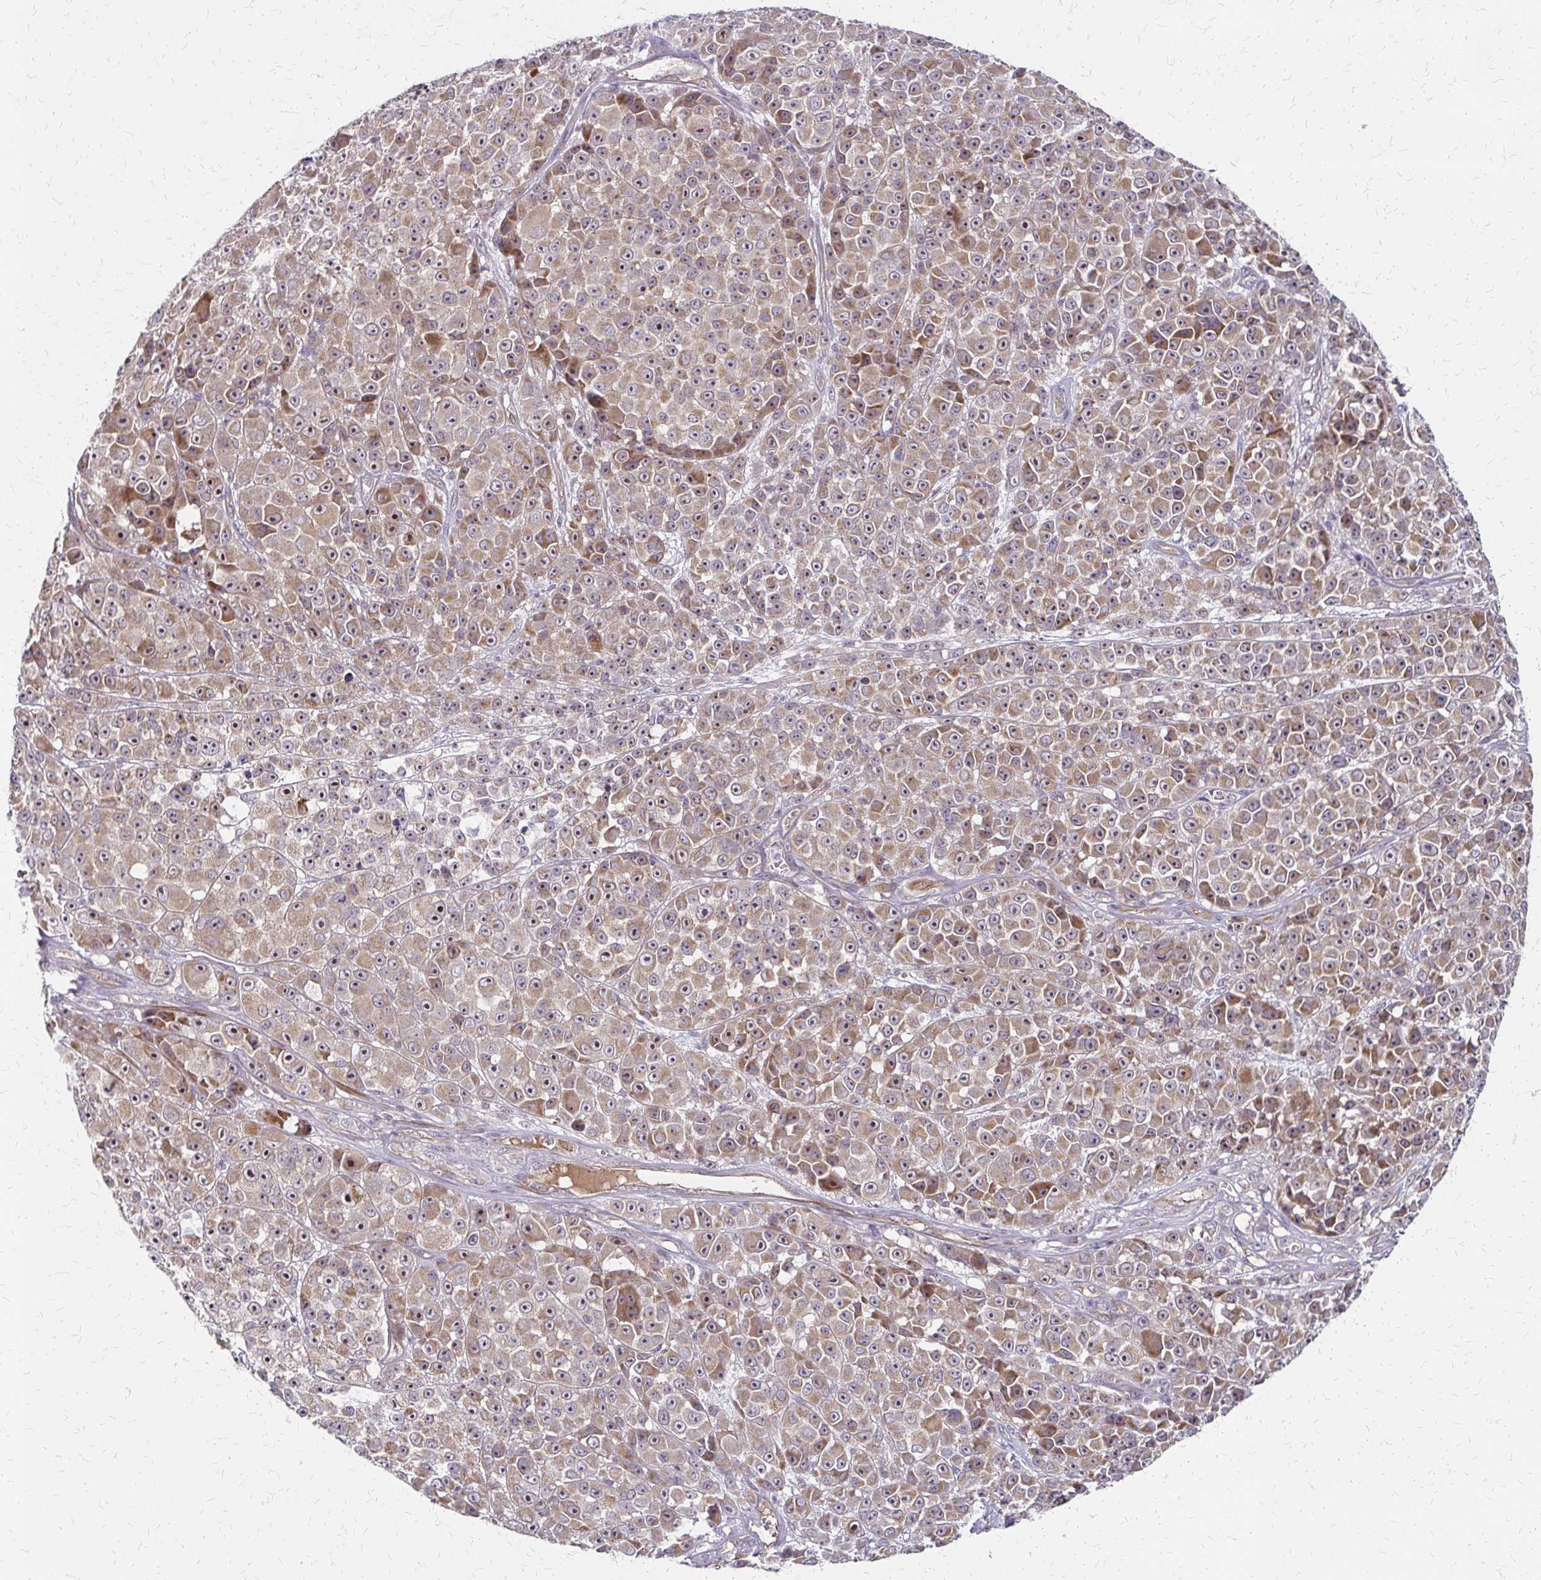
{"staining": {"intensity": "moderate", "quantity": ">75%", "location": "cytoplasmic/membranous"}, "tissue": "melanoma", "cell_type": "Tumor cells", "image_type": "cancer", "snomed": [{"axis": "morphology", "description": "Malignant melanoma, NOS"}, {"axis": "topography", "description": "Skin"}, {"axis": "topography", "description": "Skin of back"}], "caption": "Brown immunohistochemical staining in human malignant melanoma demonstrates moderate cytoplasmic/membranous expression in about >75% of tumor cells. The protein of interest is shown in brown color, while the nuclei are stained blue.", "gene": "ZNF383", "patient": {"sex": "male", "age": 91}}